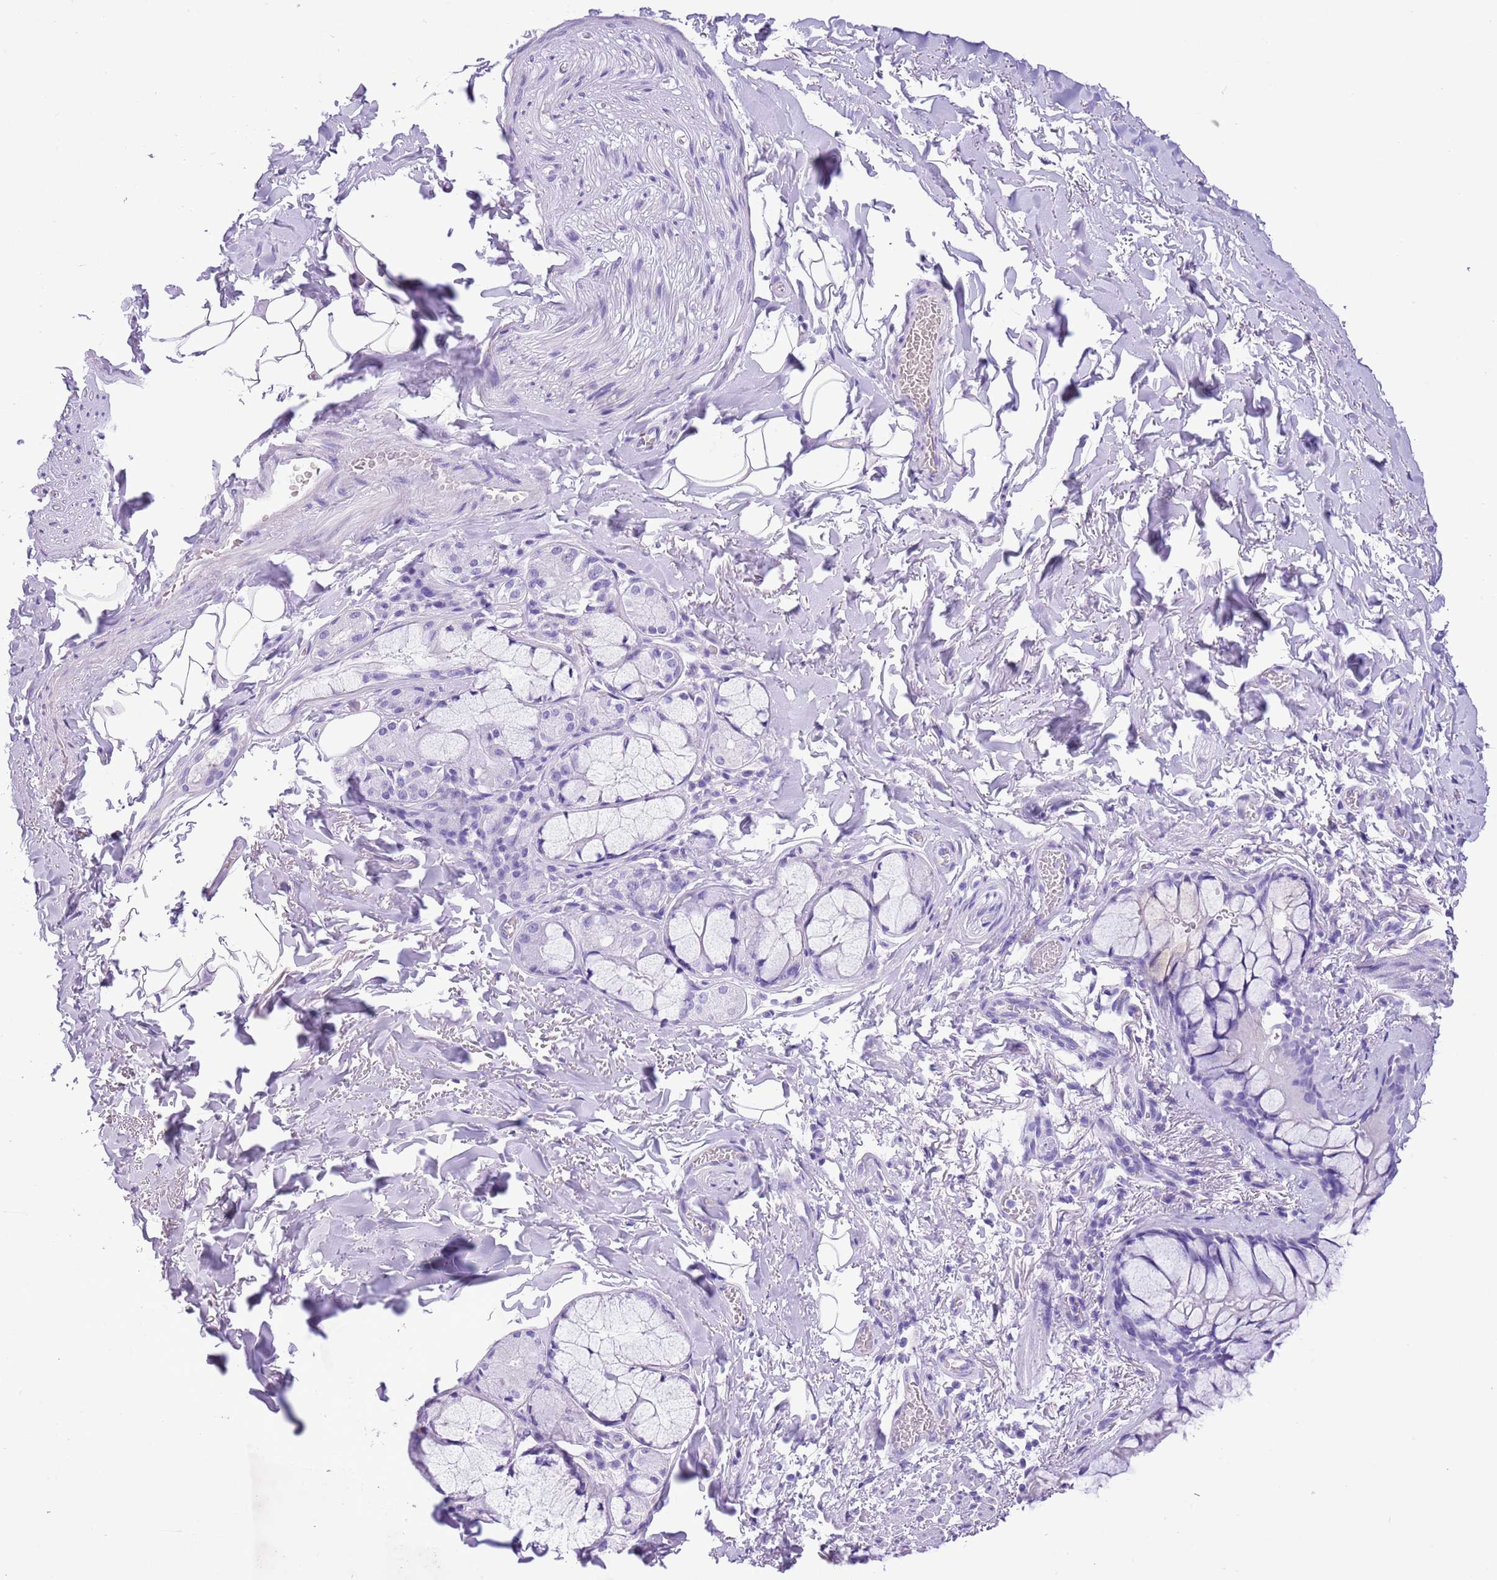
{"staining": {"intensity": "negative", "quantity": "none", "location": "none"}, "tissue": "bronchus", "cell_type": "Respiratory epithelial cells", "image_type": "normal", "snomed": [{"axis": "morphology", "description": "Normal tissue, NOS"}, {"axis": "topography", "description": "Cartilage tissue"}], "caption": "Micrograph shows no significant protein staining in respiratory epithelial cells of unremarkable bronchus.", "gene": "TBC1D10B", "patient": {"sex": "male", "age": 63}}